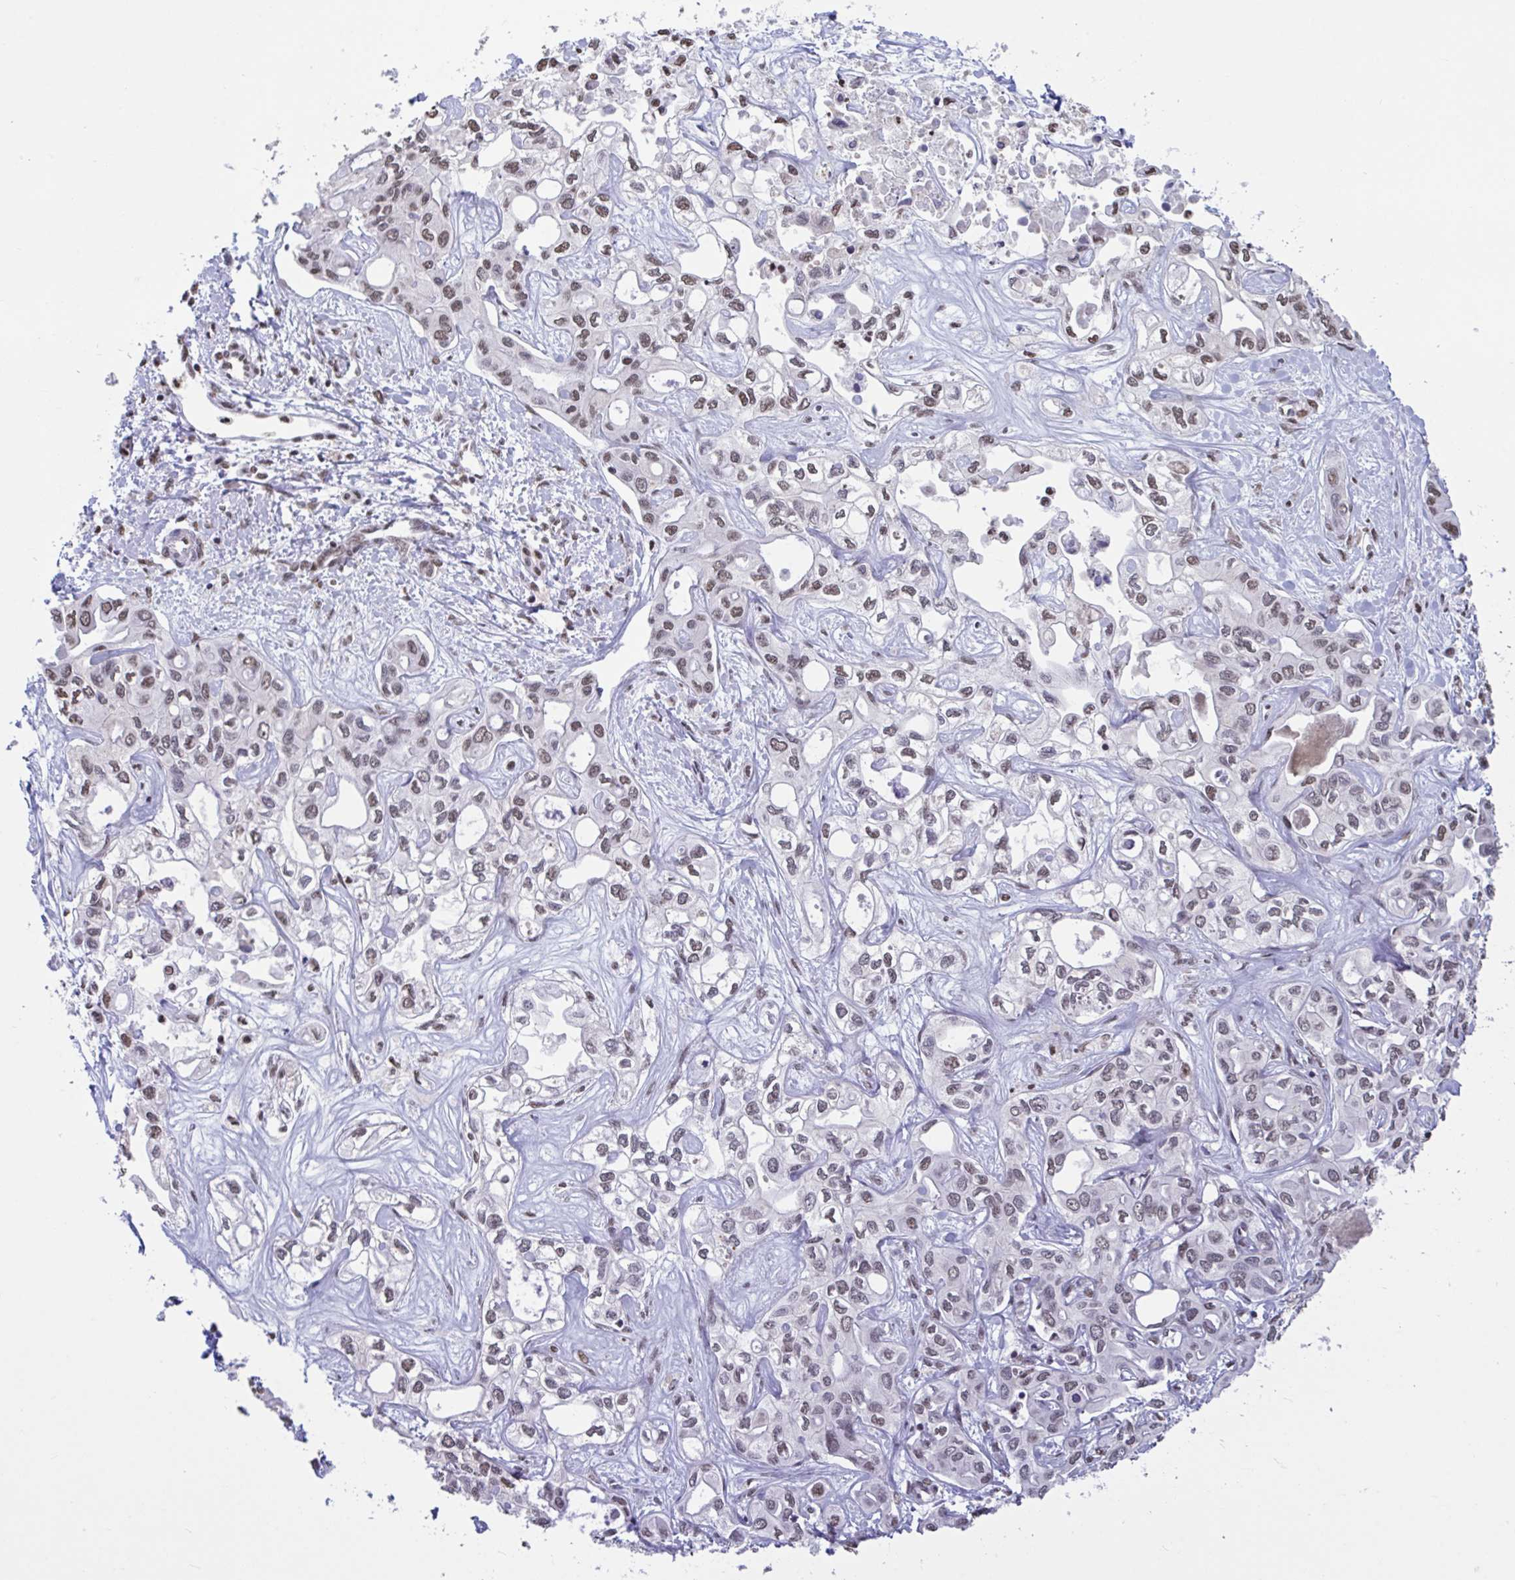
{"staining": {"intensity": "moderate", "quantity": ">75%", "location": "nuclear"}, "tissue": "liver cancer", "cell_type": "Tumor cells", "image_type": "cancer", "snomed": [{"axis": "morphology", "description": "Cholangiocarcinoma"}, {"axis": "topography", "description": "Liver"}], "caption": "Liver cancer (cholangiocarcinoma) was stained to show a protein in brown. There is medium levels of moderate nuclear expression in about >75% of tumor cells.", "gene": "HNRNPDL", "patient": {"sex": "female", "age": 64}}